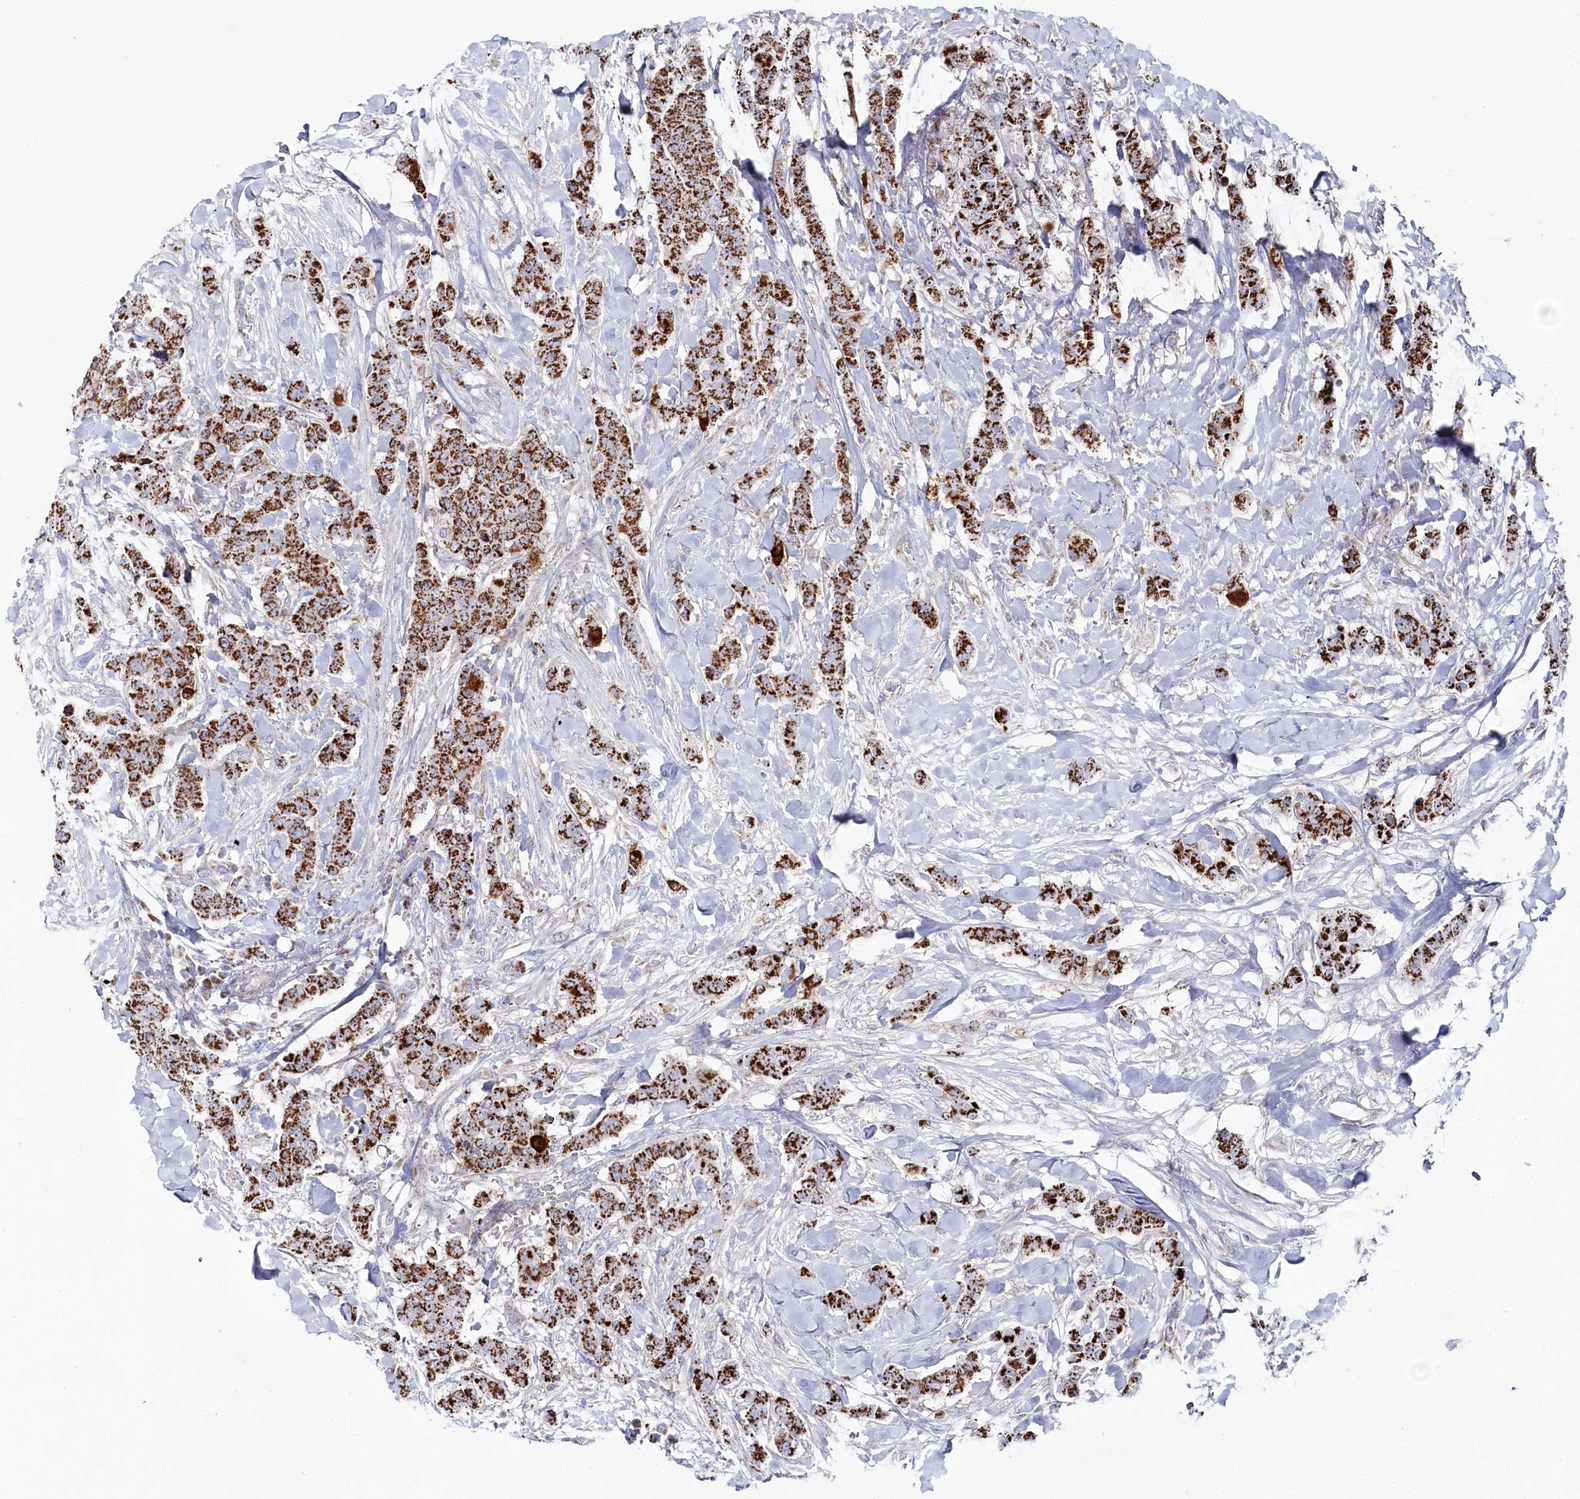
{"staining": {"intensity": "strong", "quantity": ">75%", "location": "cytoplasmic/membranous"}, "tissue": "breast cancer", "cell_type": "Tumor cells", "image_type": "cancer", "snomed": [{"axis": "morphology", "description": "Duct carcinoma"}, {"axis": "topography", "description": "Breast"}], "caption": "Immunohistochemical staining of human breast cancer exhibits high levels of strong cytoplasmic/membranous protein expression in about >75% of tumor cells.", "gene": "GLS2", "patient": {"sex": "female", "age": 40}}